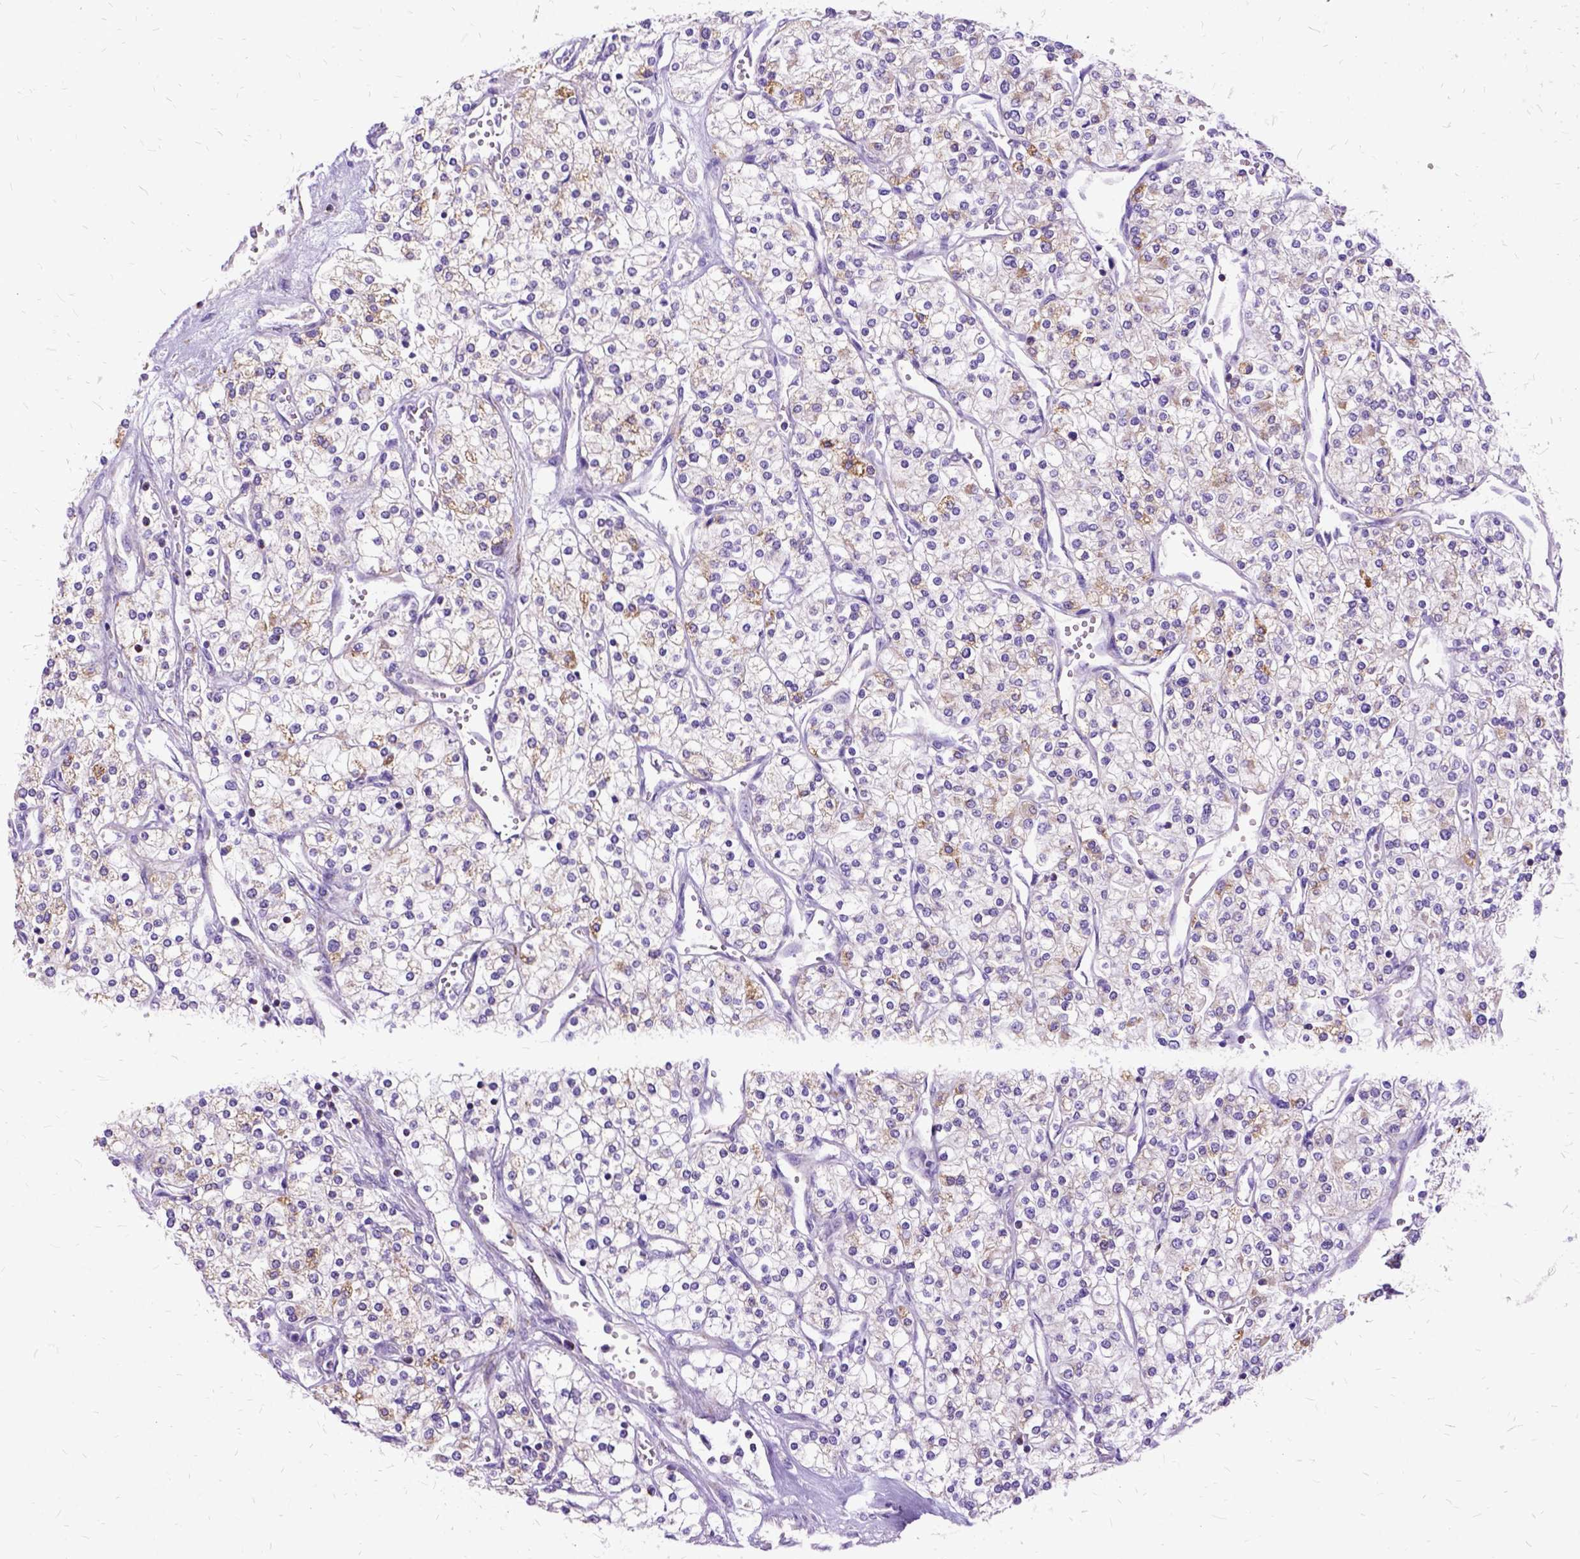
{"staining": {"intensity": "weak", "quantity": "<25%", "location": "cytoplasmic/membranous"}, "tissue": "renal cancer", "cell_type": "Tumor cells", "image_type": "cancer", "snomed": [{"axis": "morphology", "description": "Adenocarcinoma, NOS"}, {"axis": "topography", "description": "Kidney"}], "caption": "Immunohistochemistry of human renal adenocarcinoma shows no staining in tumor cells.", "gene": "OXCT1", "patient": {"sex": "male", "age": 80}}